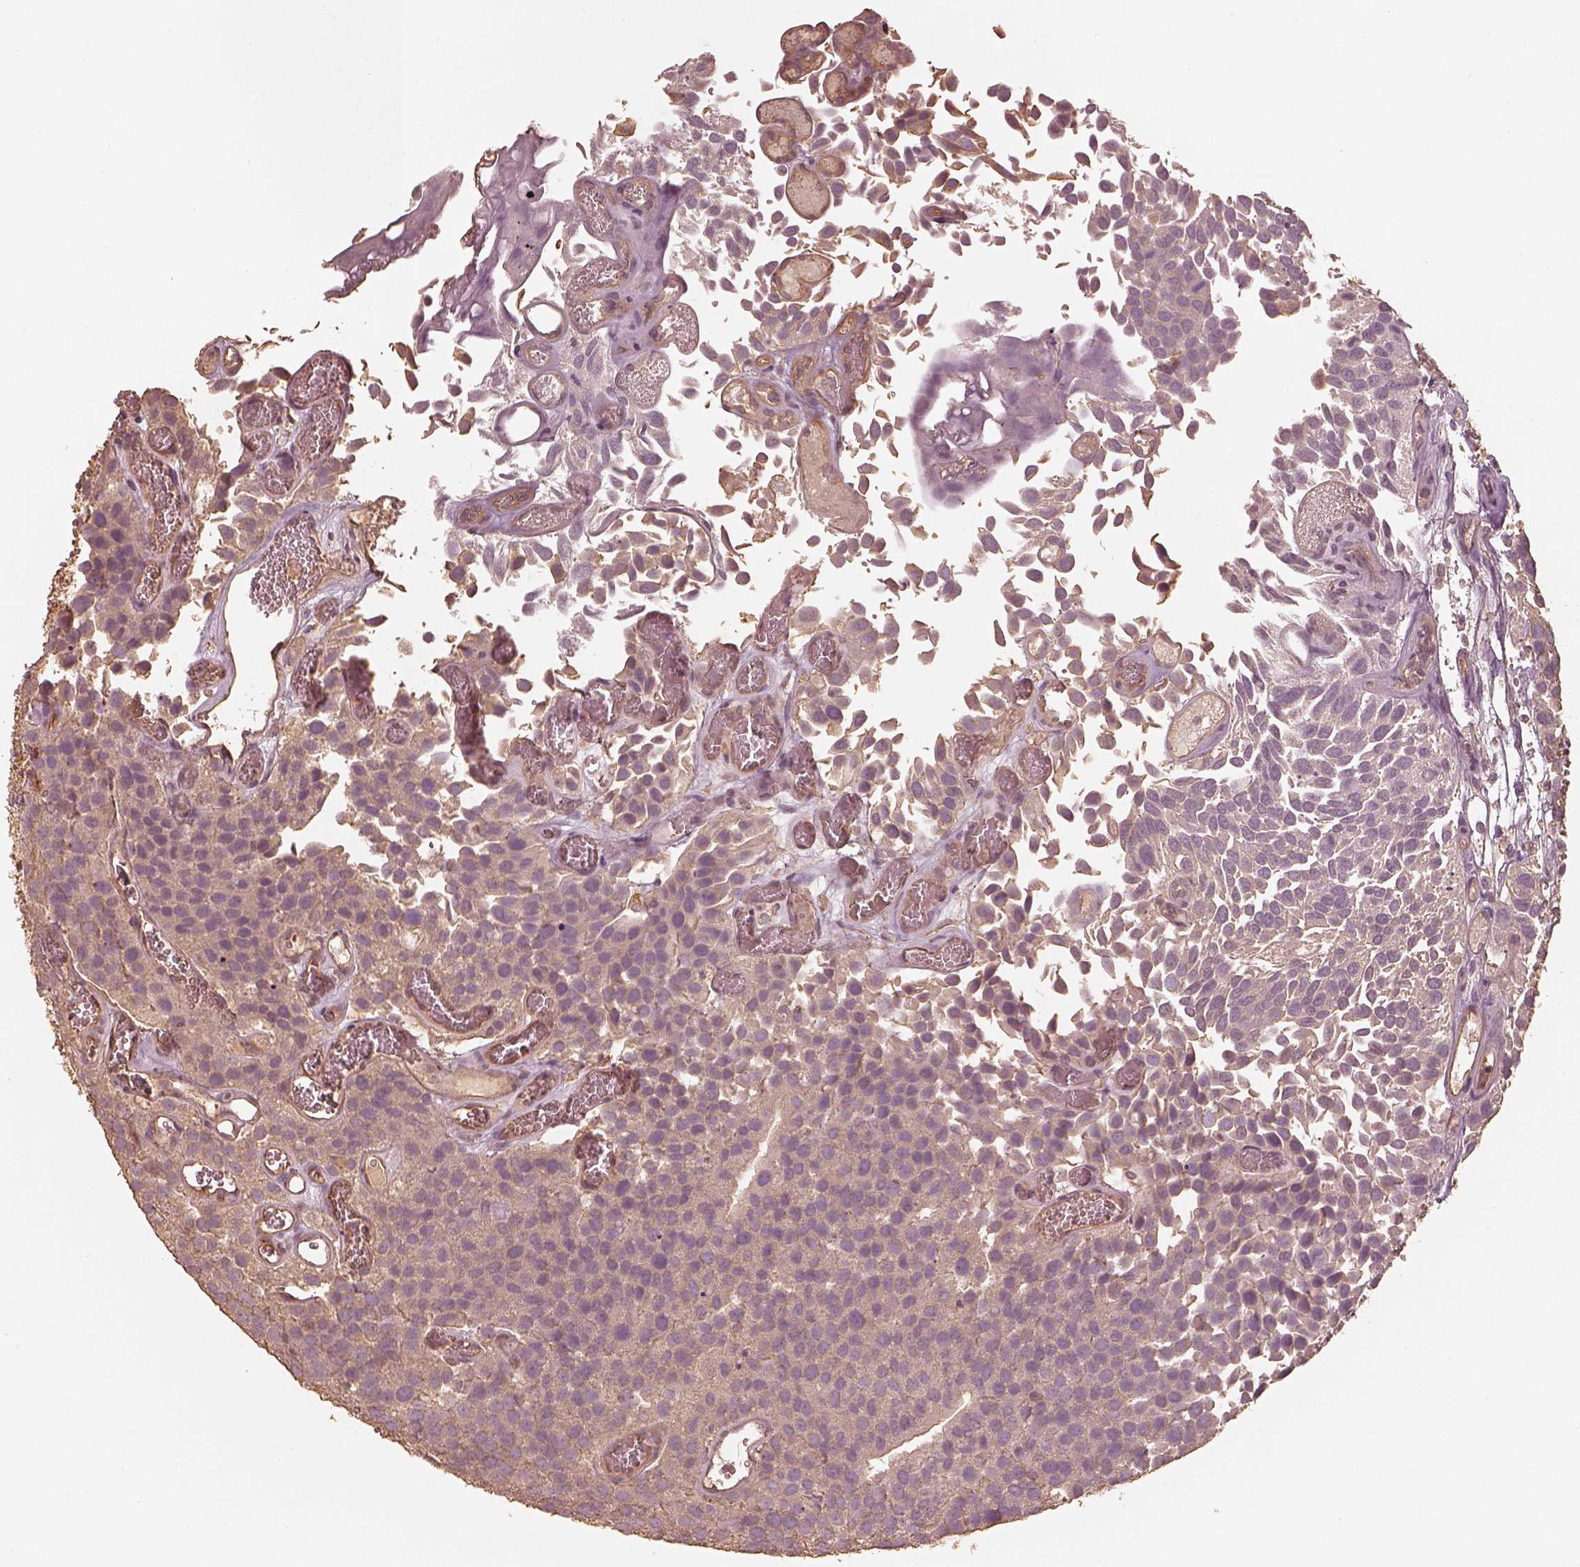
{"staining": {"intensity": "negative", "quantity": "none", "location": "none"}, "tissue": "urothelial cancer", "cell_type": "Tumor cells", "image_type": "cancer", "snomed": [{"axis": "morphology", "description": "Urothelial carcinoma, Low grade"}, {"axis": "topography", "description": "Urinary bladder"}], "caption": "This is an immunohistochemistry (IHC) photomicrograph of urothelial cancer. There is no positivity in tumor cells.", "gene": "WDR7", "patient": {"sex": "female", "age": 69}}